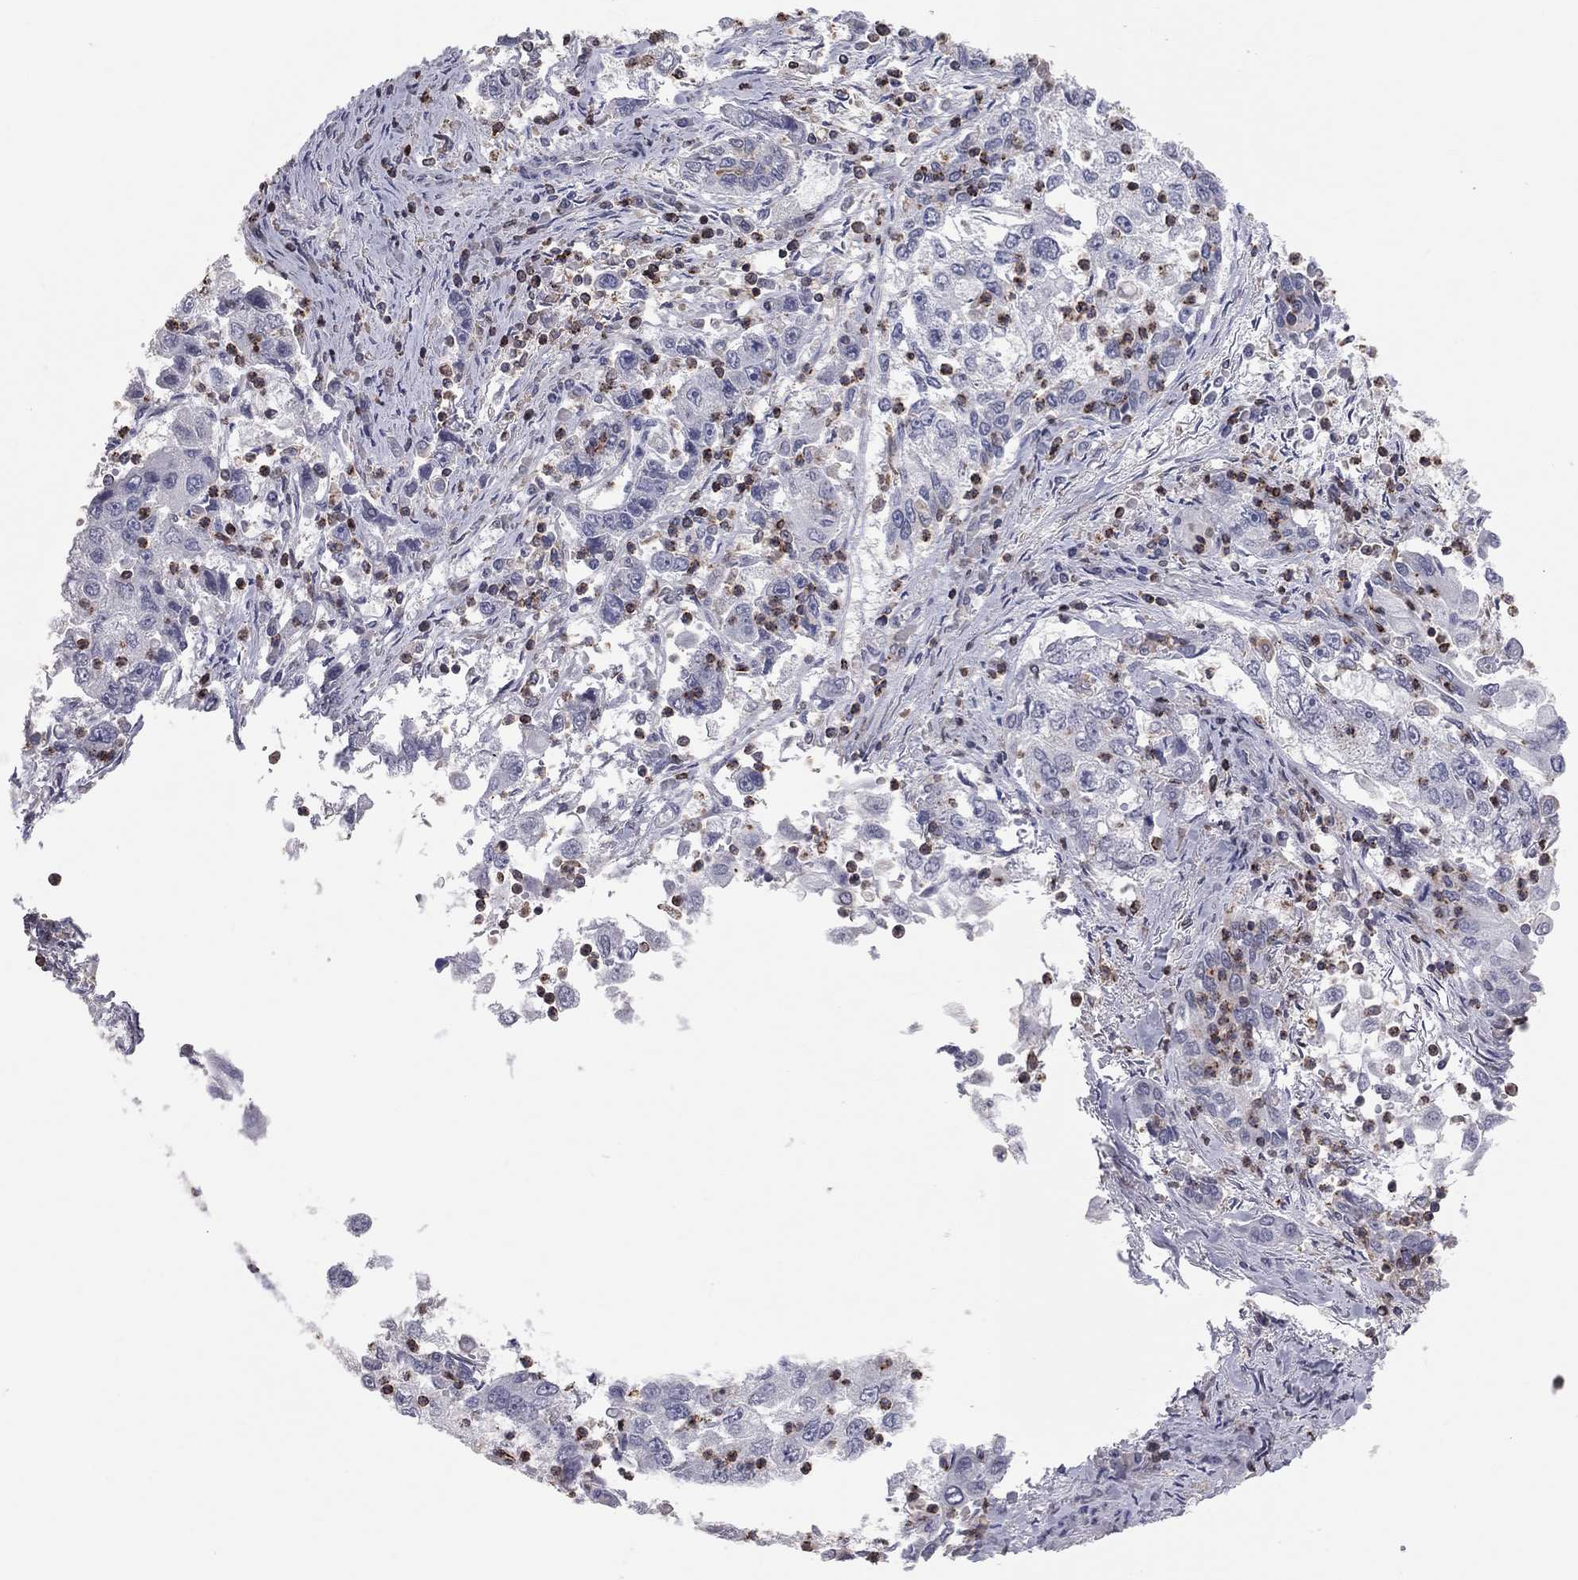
{"staining": {"intensity": "negative", "quantity": "none", "location": "none"}, "tissue": "cervical cancer", "cell_type": "Tumor cells", "image_type": "cancer", "snomed": [{"axis": "morphology", "description": "Squamous cell carcinoma, NOS"}, {"axis": "topography", "description": "Cervix"}], "caption": "This is a photomicrograph of immunohistochemistry (IHC) staining of squamous cell carcinoma (cervical), which shows no positivity in tumor cells.", "gene": "PSTPIP1", "patient": {"sex": "female", "age": 36}}